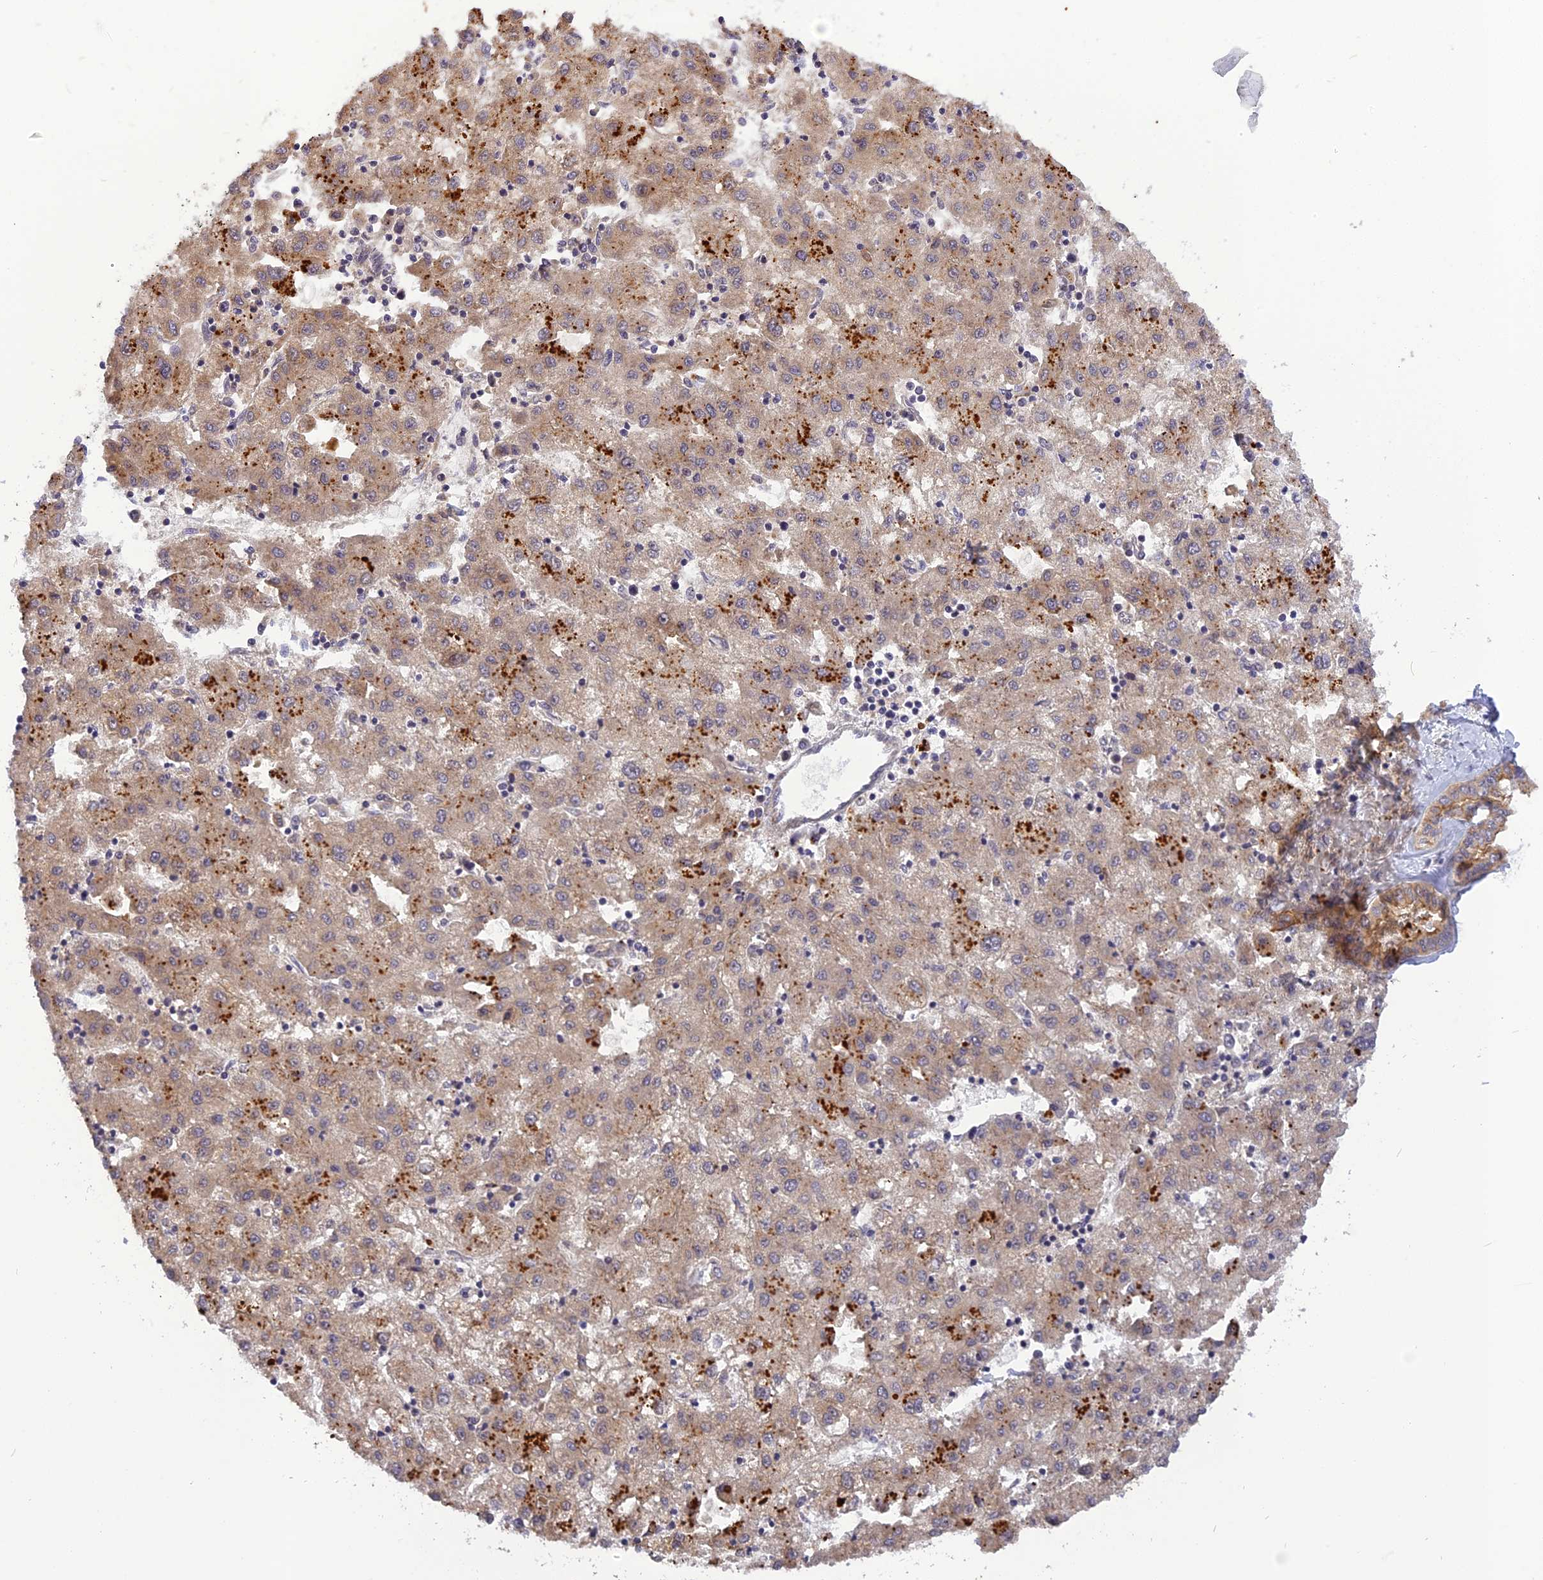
{"staining": {"intensity": "moderate", "quantity": "25%-75%", "location": "cytoplasmic/membranous"}, "tissue": "liver cancer", "cell_type": "Tumor cells", "image_type": "cancer", "snomed": [{"axis": "morphology", "description": "Carcinoma, Hepatocellular, NOS"}, {"axis": "topography", "description": "Liver"}], "caption": "Immunohistochemical staining of hepatocellular carcinoma (liver) reveals moderate cytoplasmic/membranous protein staining in about 25%-75% of tumor cells.", "gene": "FNIP2", "patient": {"sex": "male", "age": 72}}